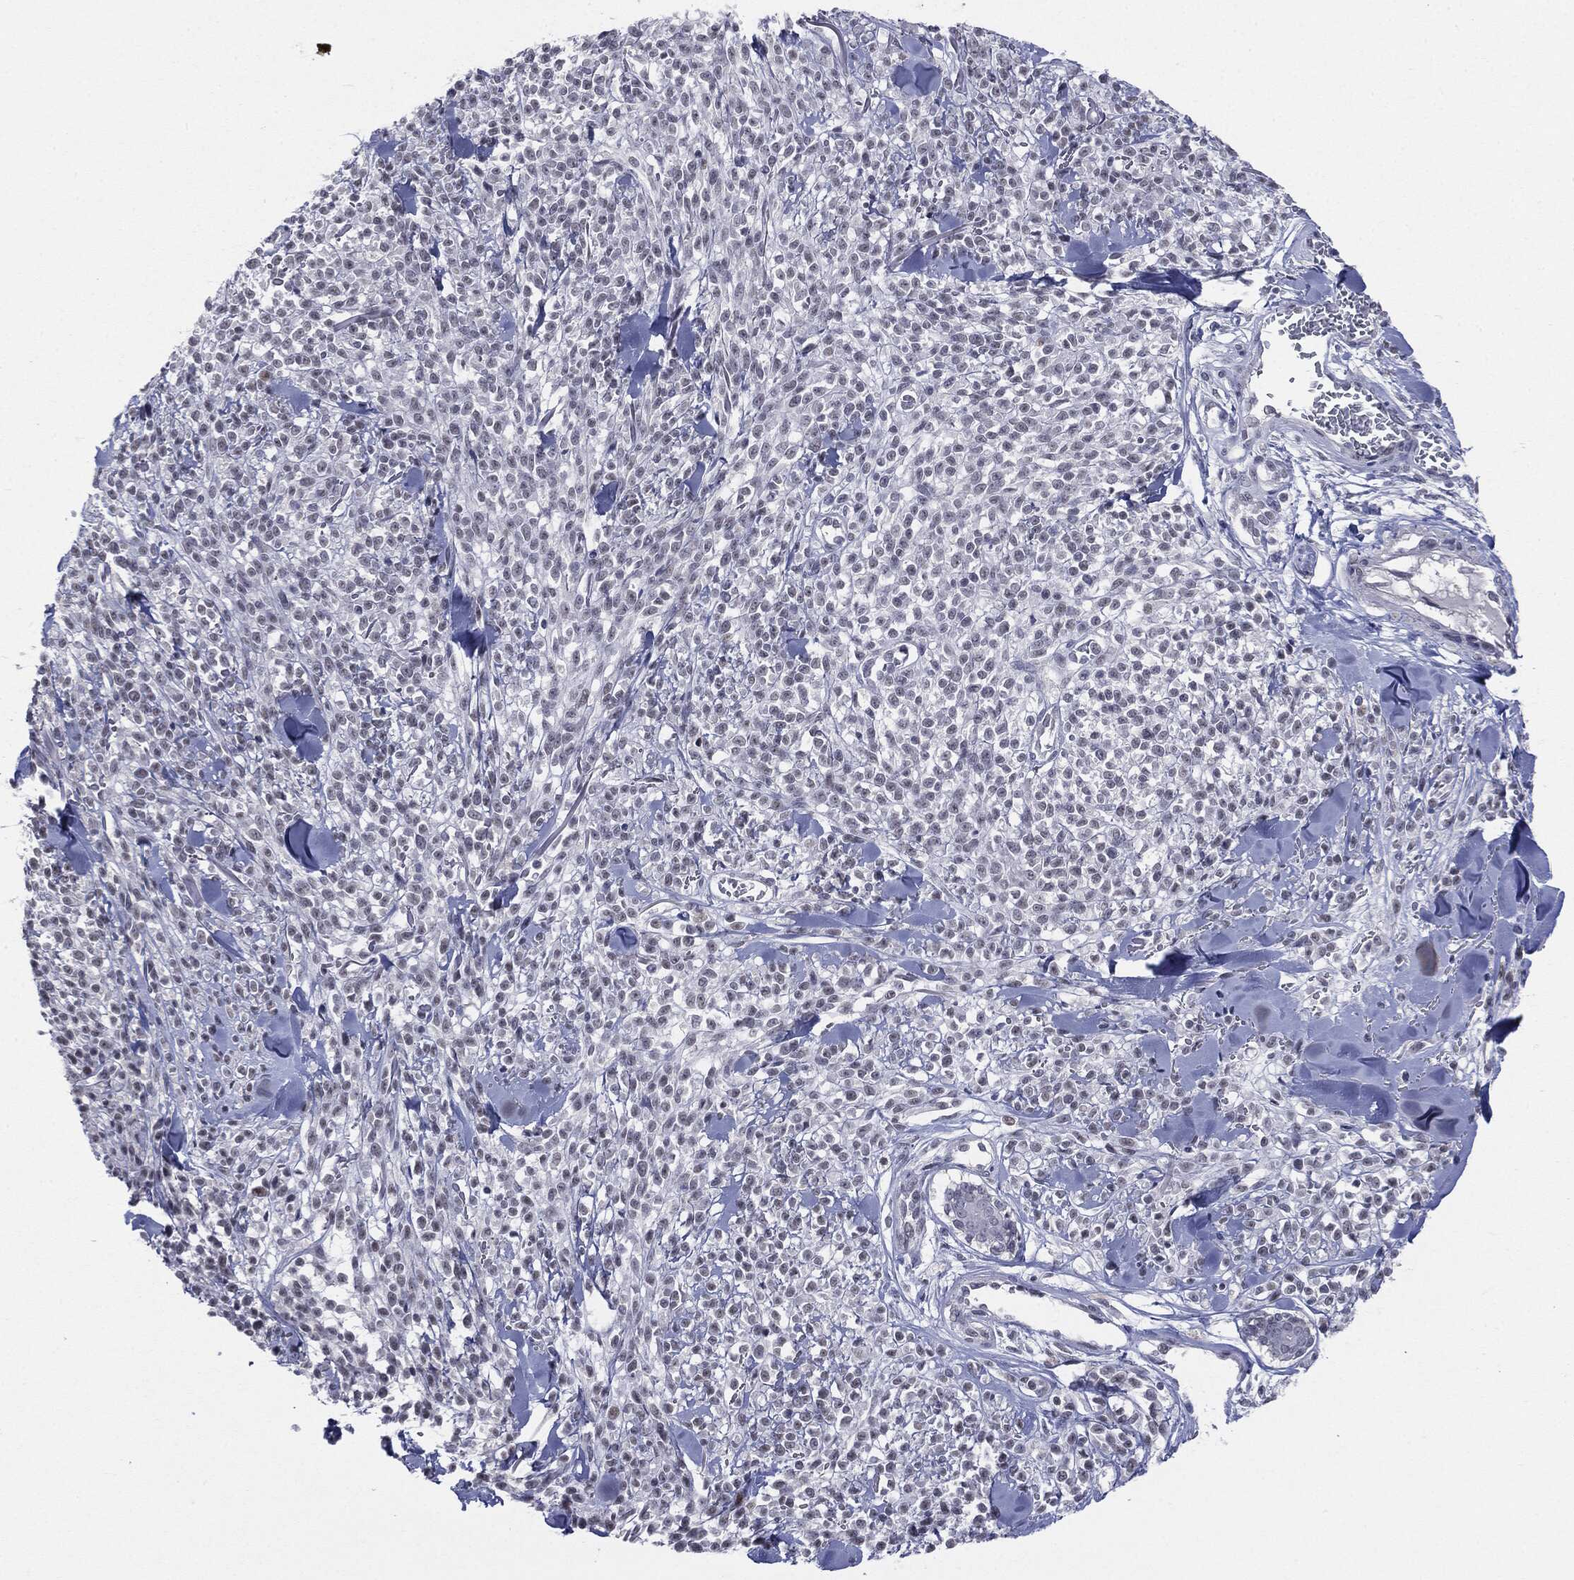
{"staining": {"intensity": "negative", "quantity": "none", "location": "none"}, "tissue": "melanoma", "cell_type": "Tumor cells", "image_type": "cancer", "snomed": [{"axis": "morphology", "description": "Malignant melanoma, NOS"}, {"axis": "topography", "description": "Skin"}, {"axis": "topography", "description": "Skin of trunk"}], "caption": "Protein analysis of melanoma shows no significant expression in tumor cells.", "gene": "SLC5A5", "patient": {"sex": "male", "age": 74}}